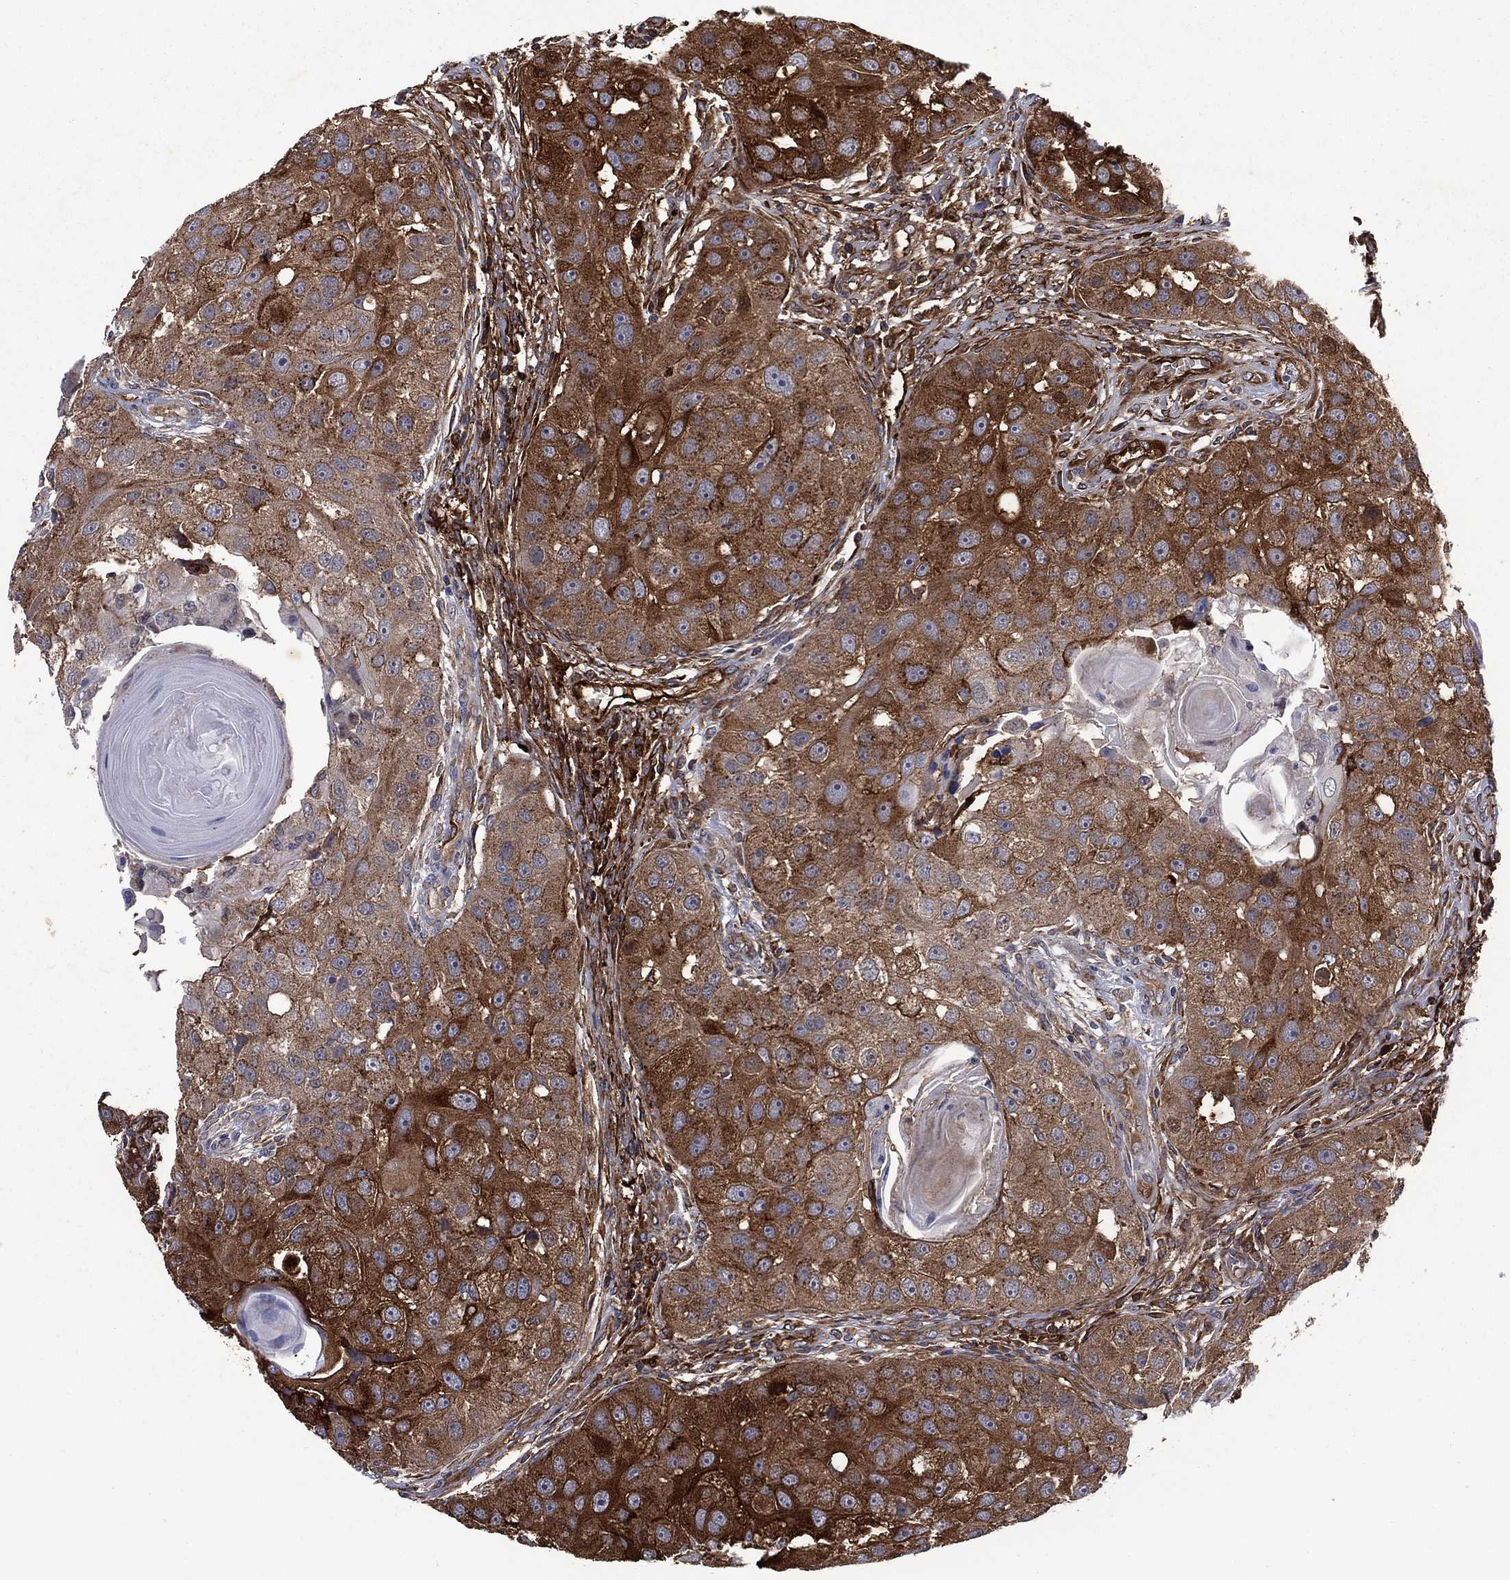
{"staining": {"intensity": "moderate", "quantity": ">75%", "location": "cytoplasmic/membranous"}, "tissue": "head and neck cancer", "cell_type": "Tumor cells", "image_type": "cancer", "snomed": [{"axis": "morphology", "description": "Normal tissue, NOS"}, {"axis": "morphology", "description": "Squamous cell carcinoma, NOS"}, {"axis": "topography", "description": "Skeletal muscle"}, {"axis": "topography", "description": "Head-Neck"}], "caption": "A photomicrograph showing moderate cytoplasmic/membranous positivity in about >75% of tumor cells in squamous cell carcinoma (head and neck), as visualized by brown immunohistochemical staining.", "gene": "SDC1", "patient": {"sex": "male", "age": 51}}